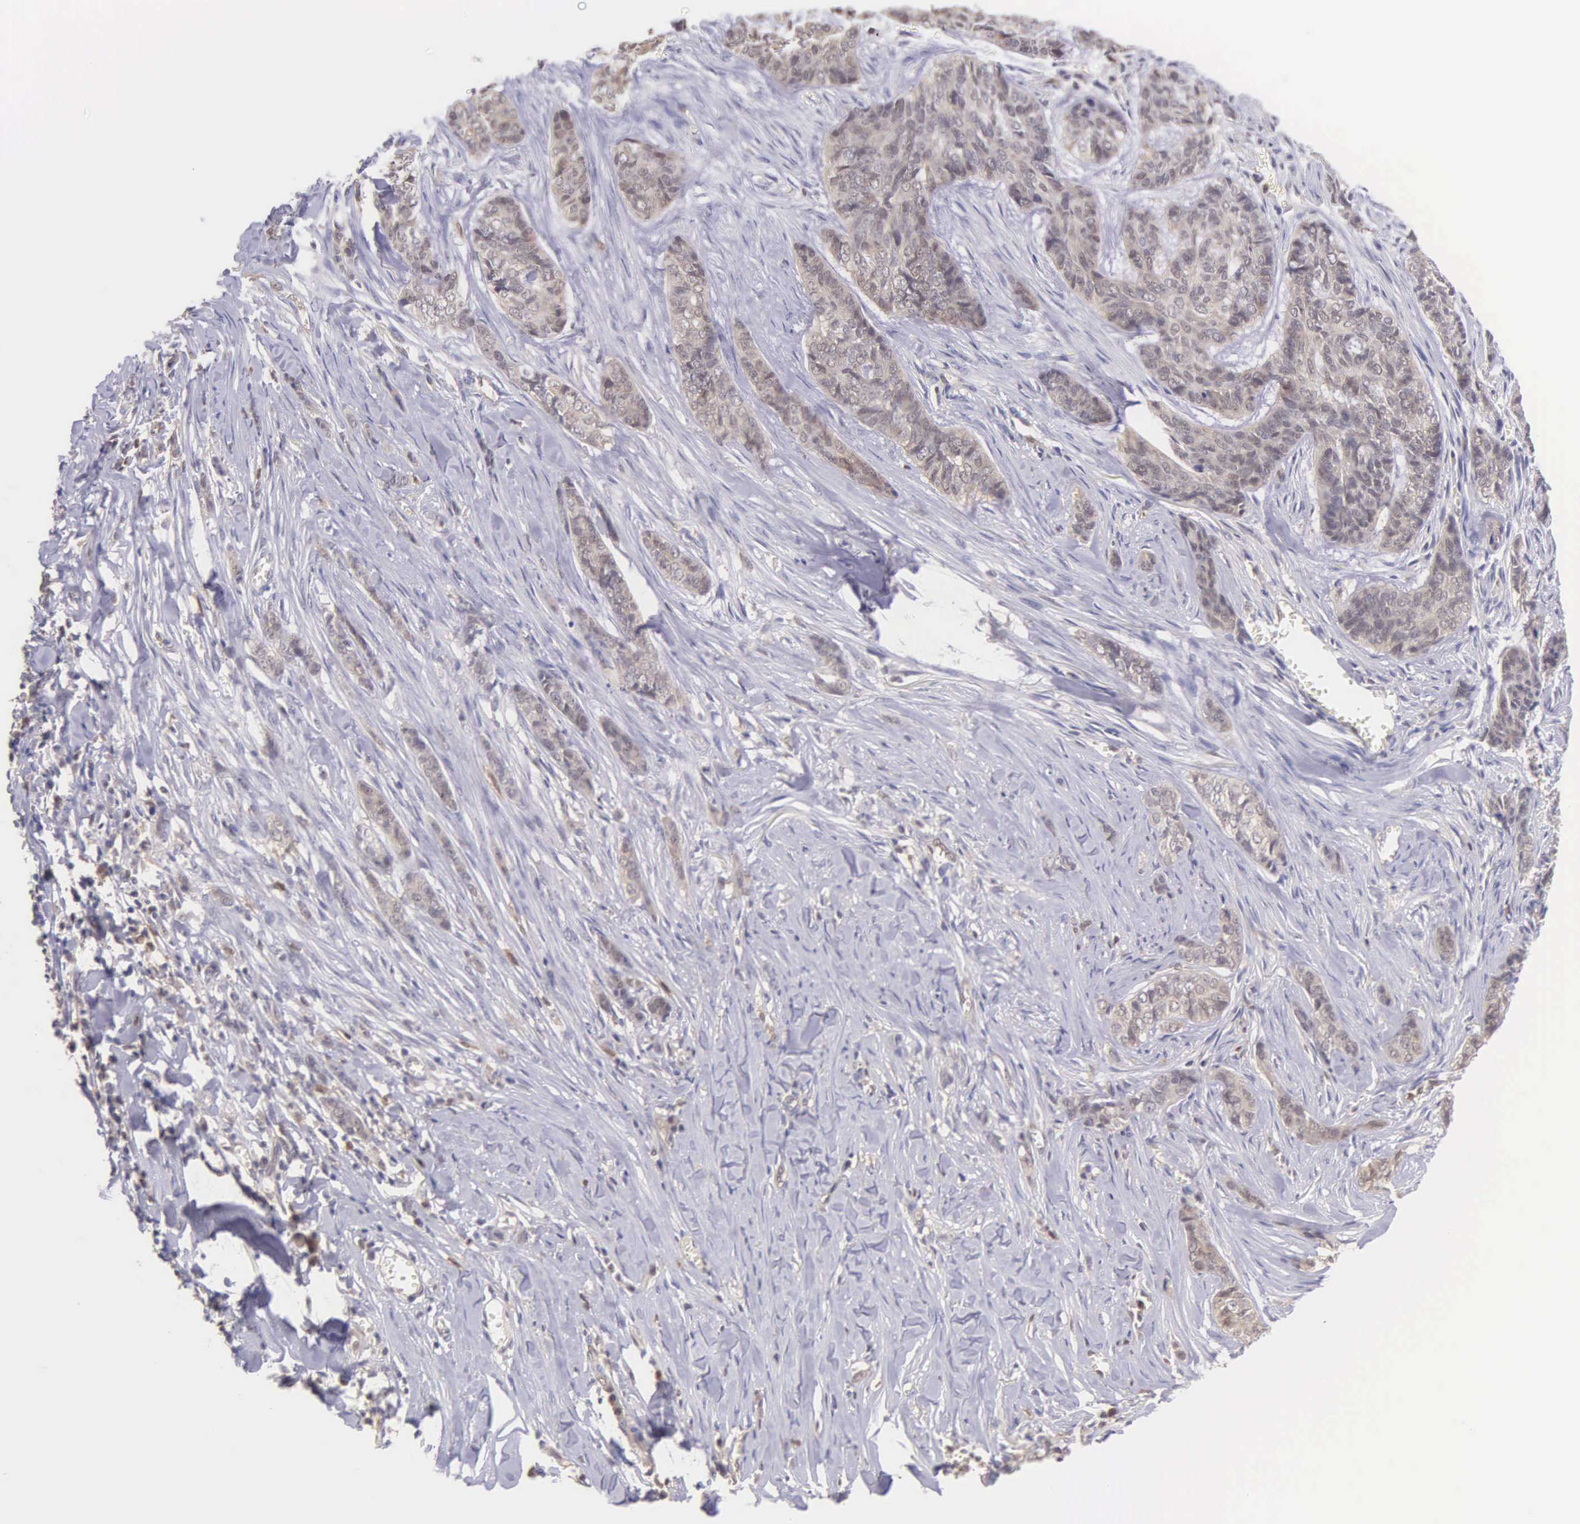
{"staining": {"intensity": "weak", "quantity": "25%-75%", "location": "cytoplasmic/membranous"}, "tissue": "skin cancer", "cell_type": "Tumor cells", "image_type": "cancer", "snomed": [{"axis": "morphology", "description": "Normal tissue, NOS"}, {"axis": "morphology", "description": "Basal cell carcinoma"}, {"axis": "topography", "description": "Skin"}], "caption": "Immunohistochemistry (IHC) of basal cell carcinoma (skin) displays low levels of weak cytoplasmic/membranous positivity in about 25%-75% of tumor cells.", "gene": "BID", "patient": {"sex": "female", "age": 65}}